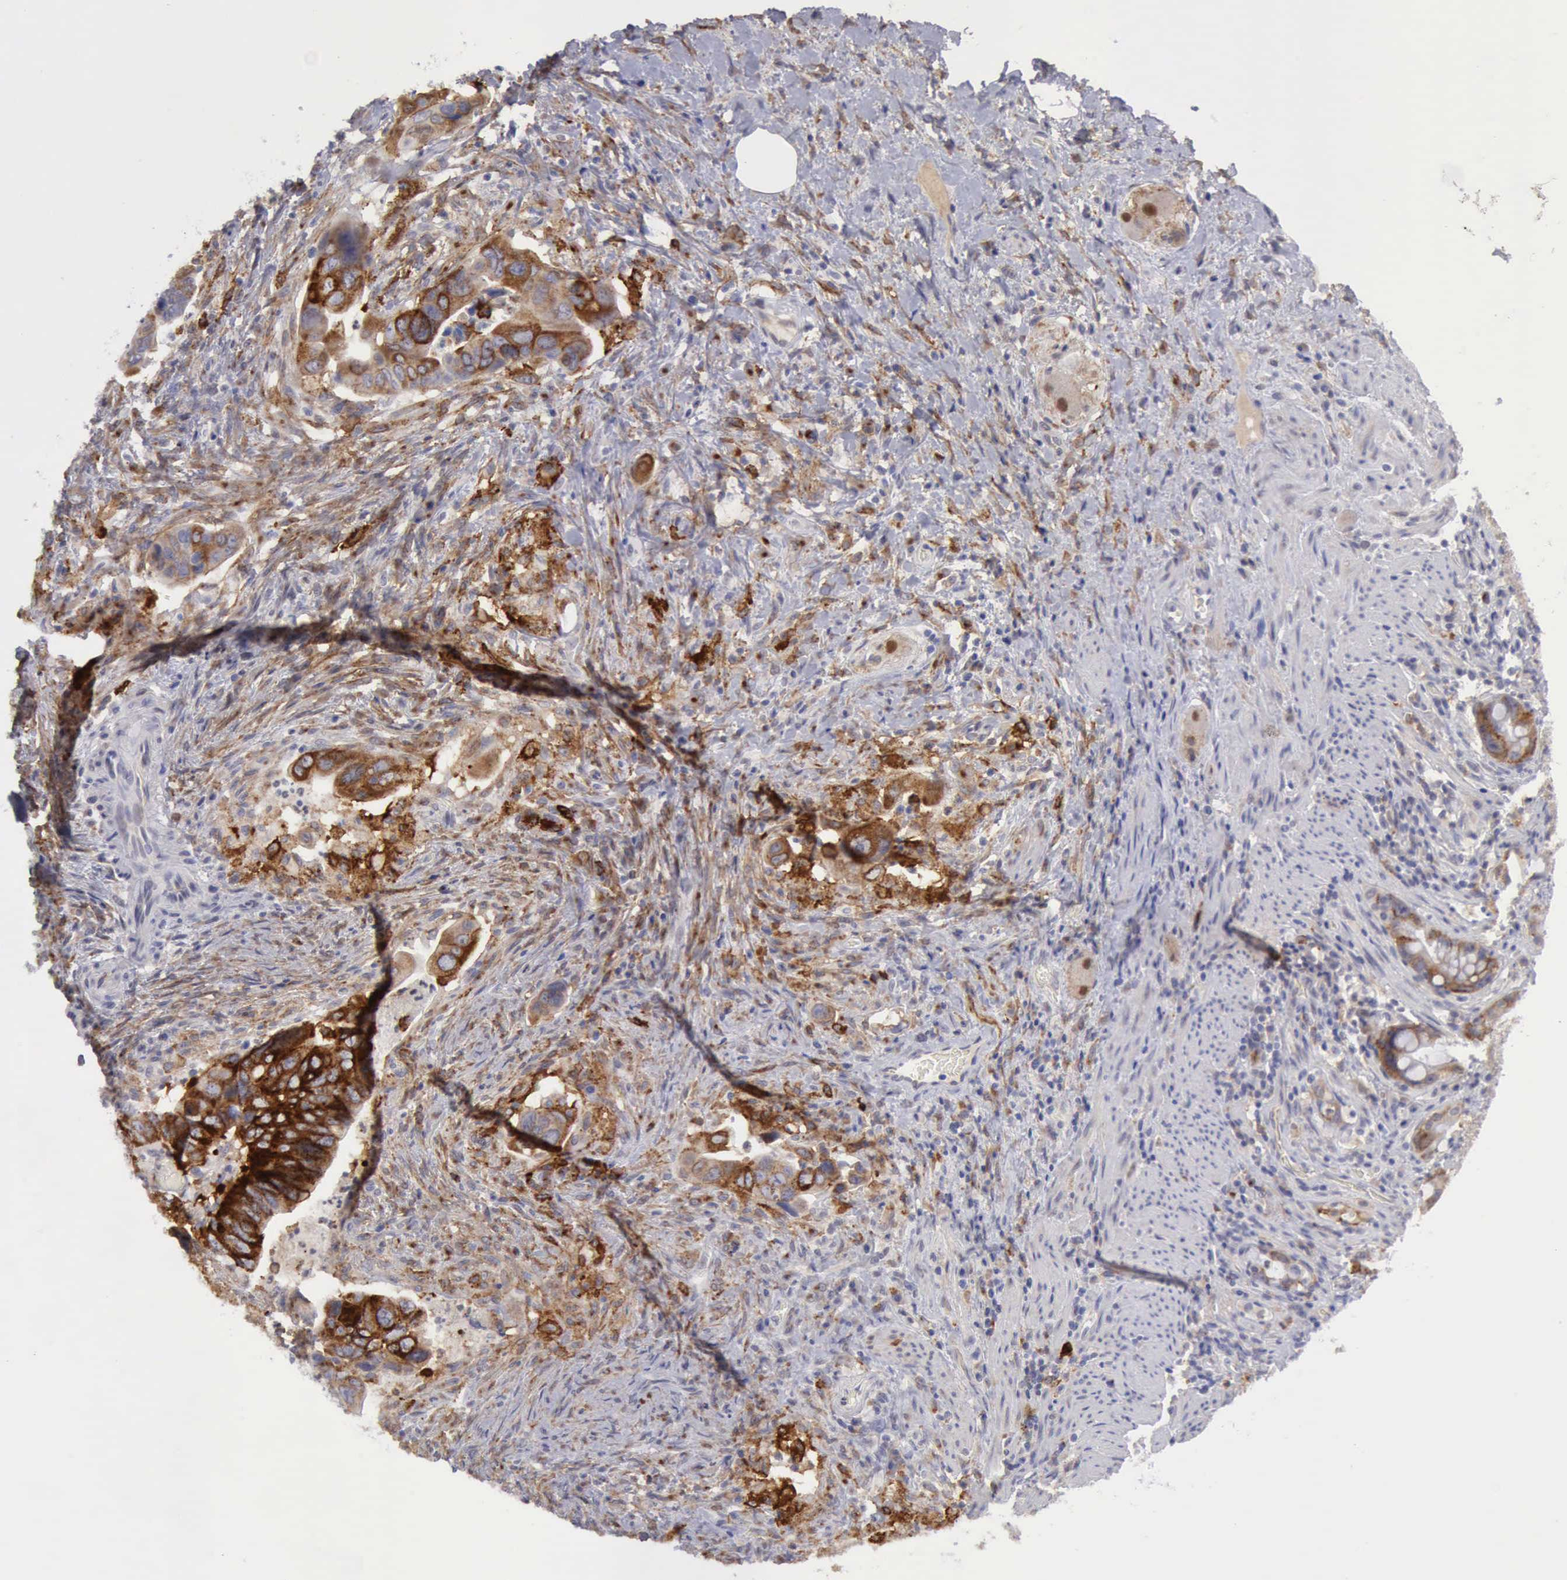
{"staining": {"intensity": "strong", "quantity": "25%-75%", "location": "cytoplasmic/membranous"}, "tissue": "colorectal cancer", "cell_type": "Tumor cells", "image_type": "cancer", "snomed": [{"axis": "morphology", "description": "Adenocarcinoma, NOS"}, {"axis": "topography", "description": "Rectum"}], "caption": "The immunohistochemical stain shows strong cytoplasmic/membranous staining in tumor cells of colorectal cancer tissue.", "gene": "TFRC", "patient": {"sex": "male", "age": 53}}